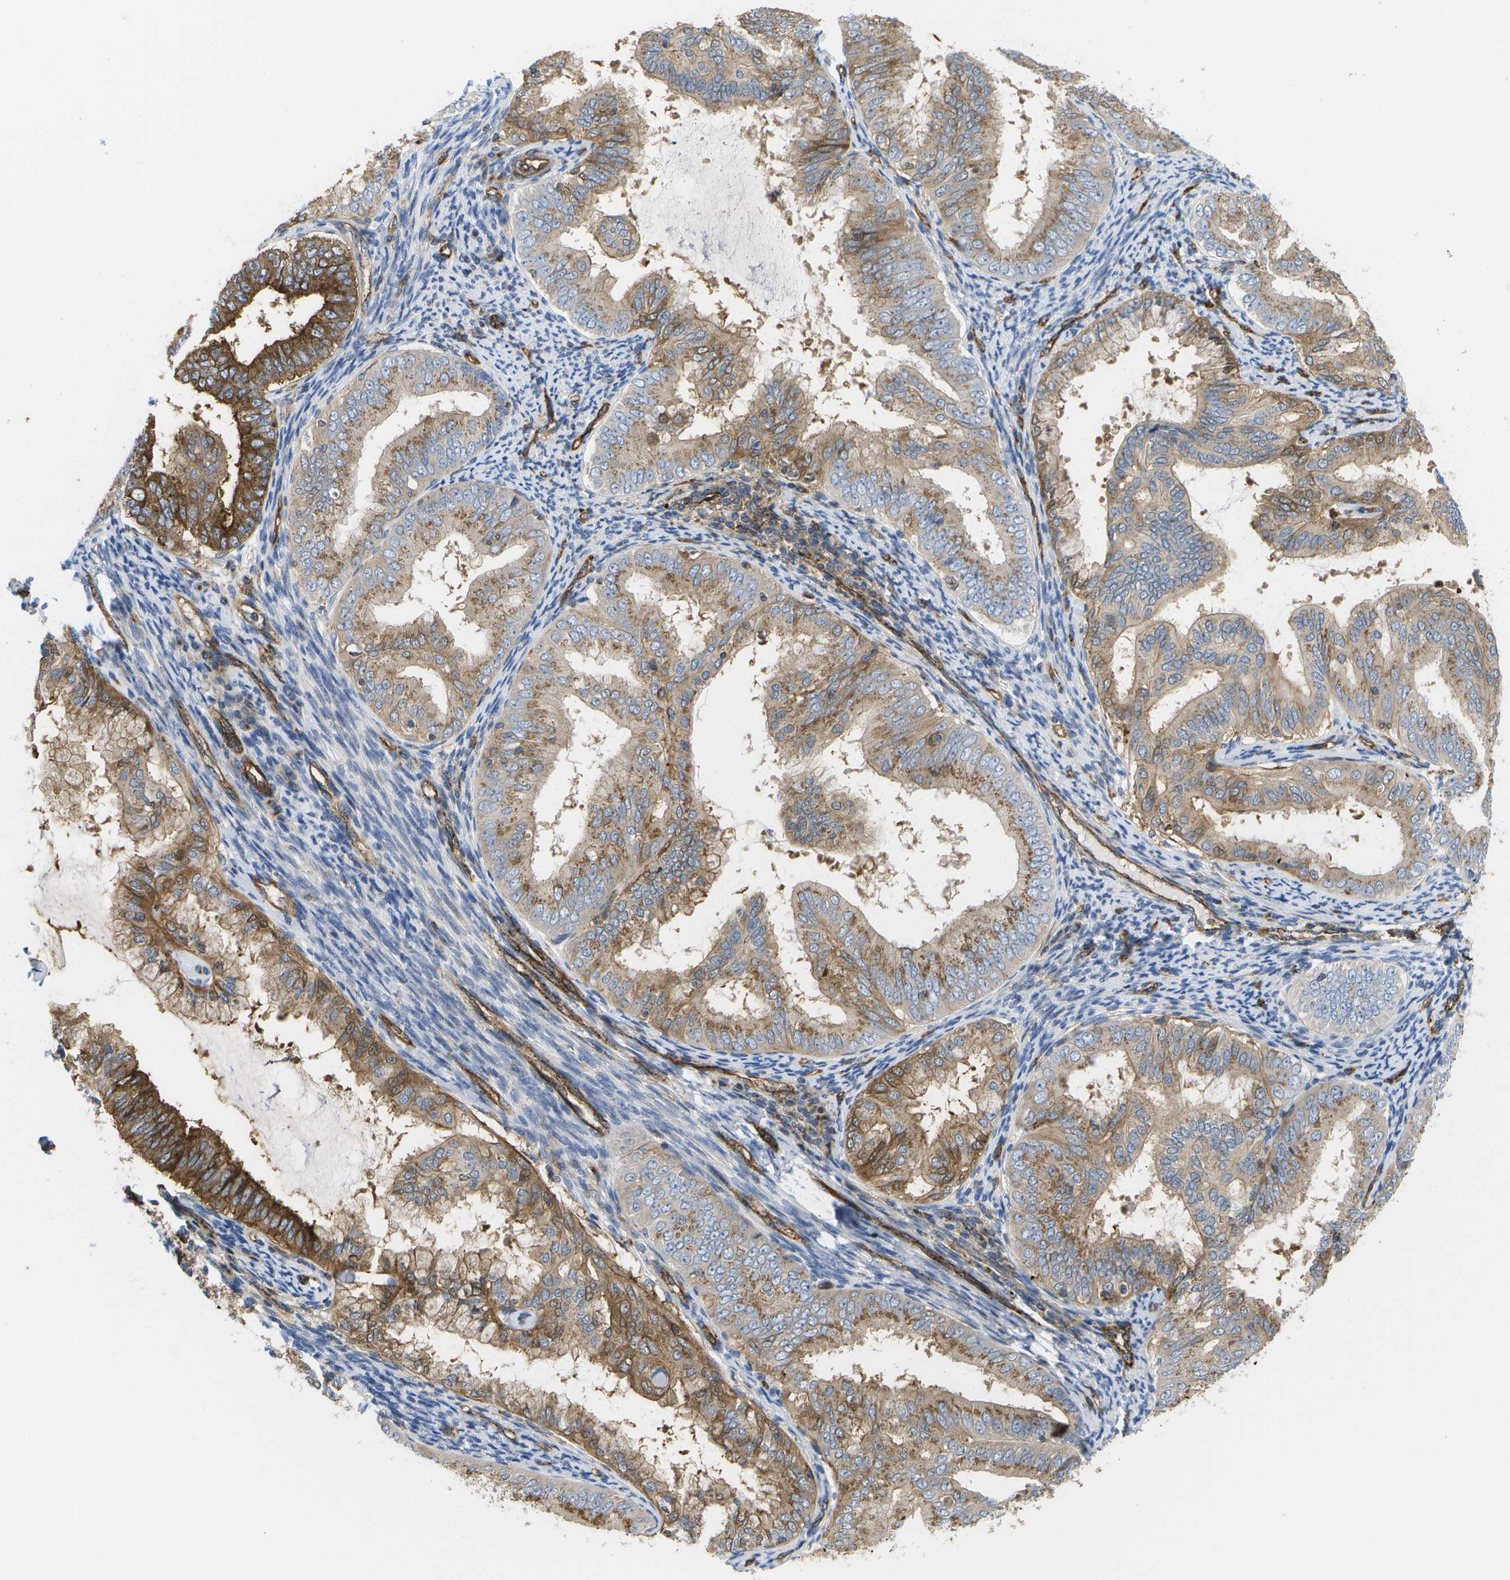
{"staining": {"intensity": "strong", "quantity": ">75%", "location": "cytoplasmic/membranous"}, "tissue": "endometrial cancer", "cell_type": "Tumor cells", "image_type": "cancer", "snomed": [{"axis": "morphology", "description": "Adenocarcinoma, NOS"}, {"axis": "topography", "description": "Endometrium"}], "caption": "Brown immunohistochemical staining in endometrial adenocarcinoma shows strong cytoplasmic/membranous positivity in about >75% of tumor cells. Ihc stains the protein in brown and the nuclei are stained blue.", "gene": "BST2", "patient": {"sex": "female", "age": 63}}